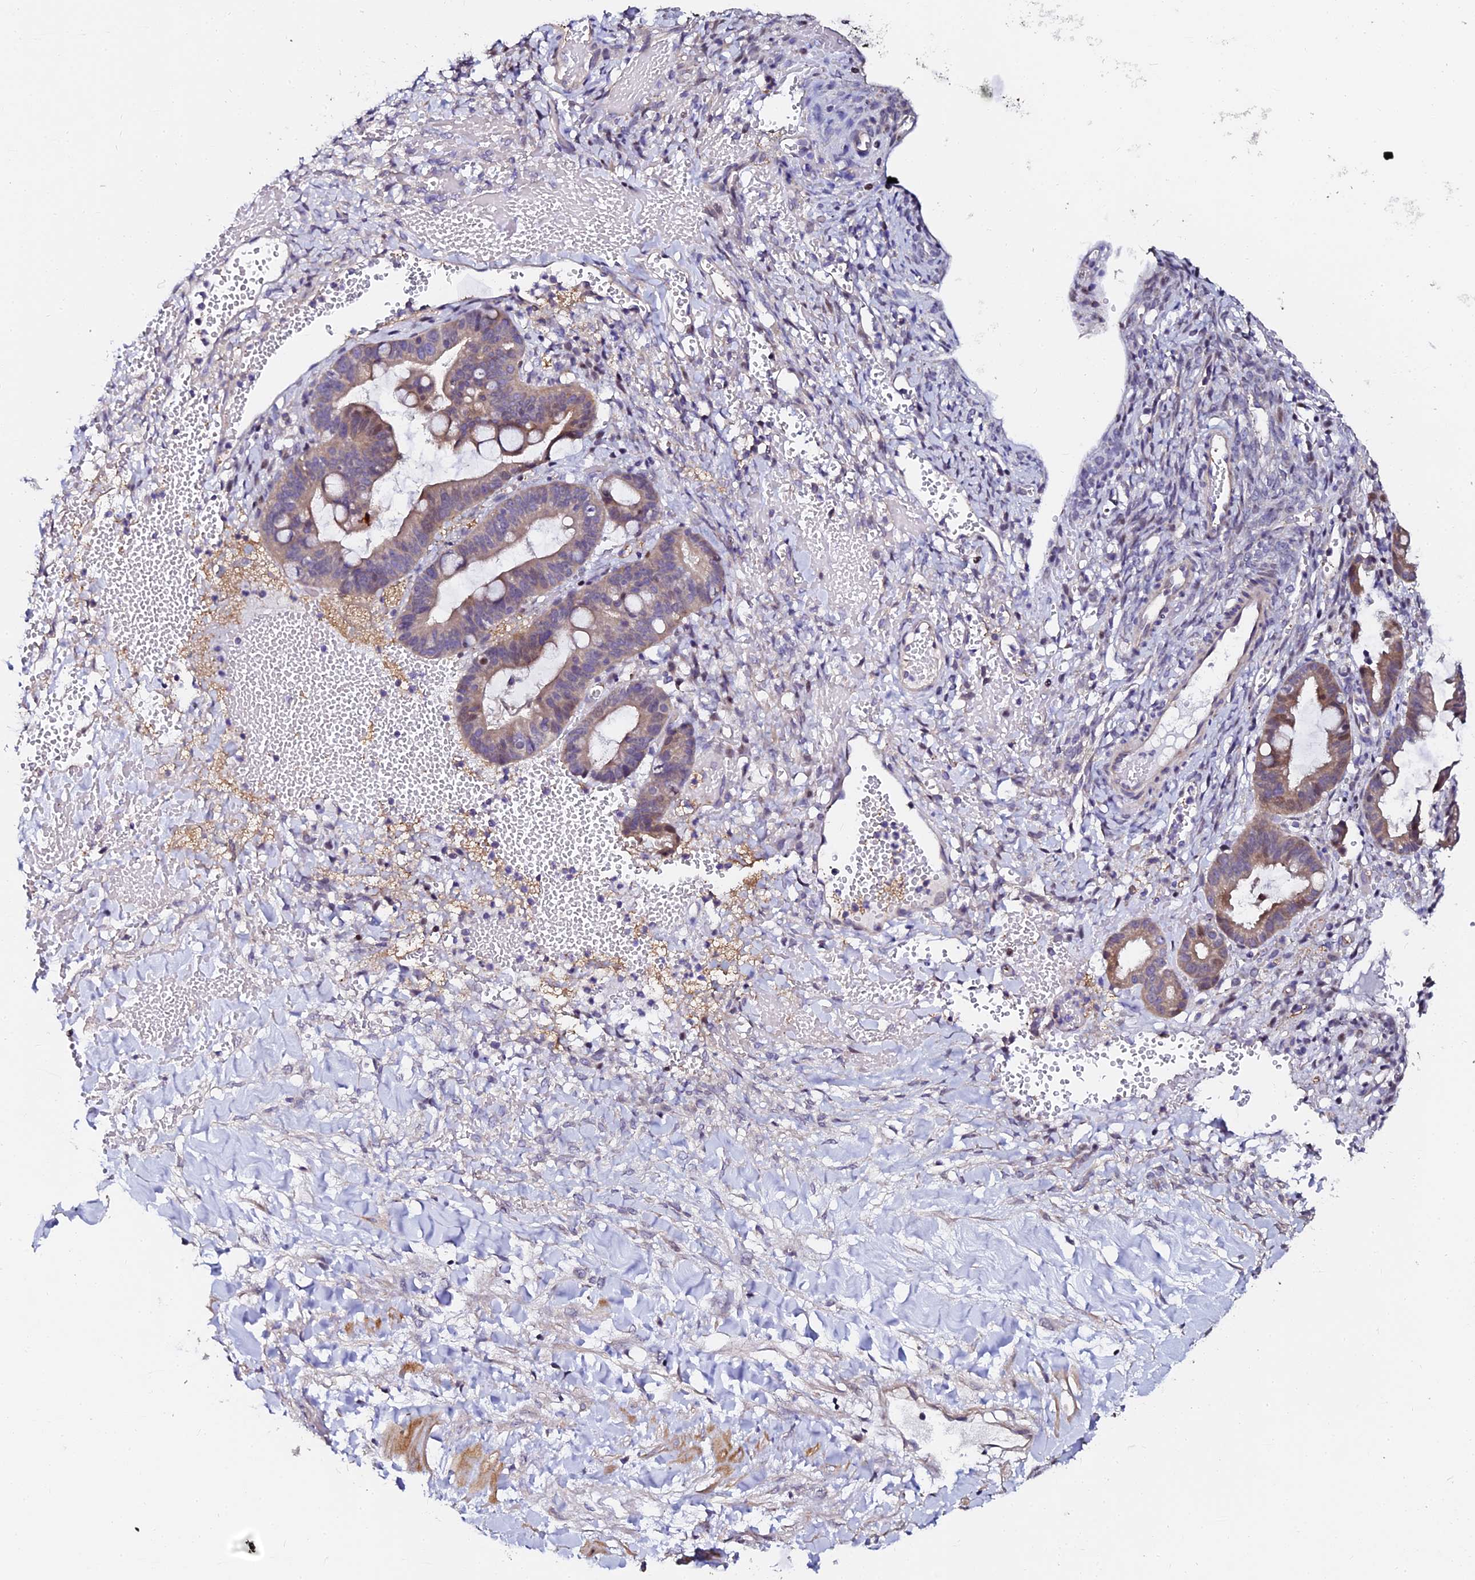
{"staining": {"intensity": "moderate", "quantity": ">75%", "location": "cytoplasmic/membranous,nuclear"}, "tissue": "ovarian cancer", "cell_type": "Tumor cells", "image_type": "cancer", "snomed": [{"axis": "morphology", "description": "Cystadenocarcinoma, mucinous, NOS"}, {"axis": "topography", "description": "Ovary"}], "caption": "Human ovarian cancer (mucinous cystadenocarcinoma) stained for a protein (brown) exhibits moderate cytoplasmic/membranous and nuclear positive positivity in about >75% of tumor cells.", "gene": "GPN3", "patient": {"sex": "female", "age": 73}}